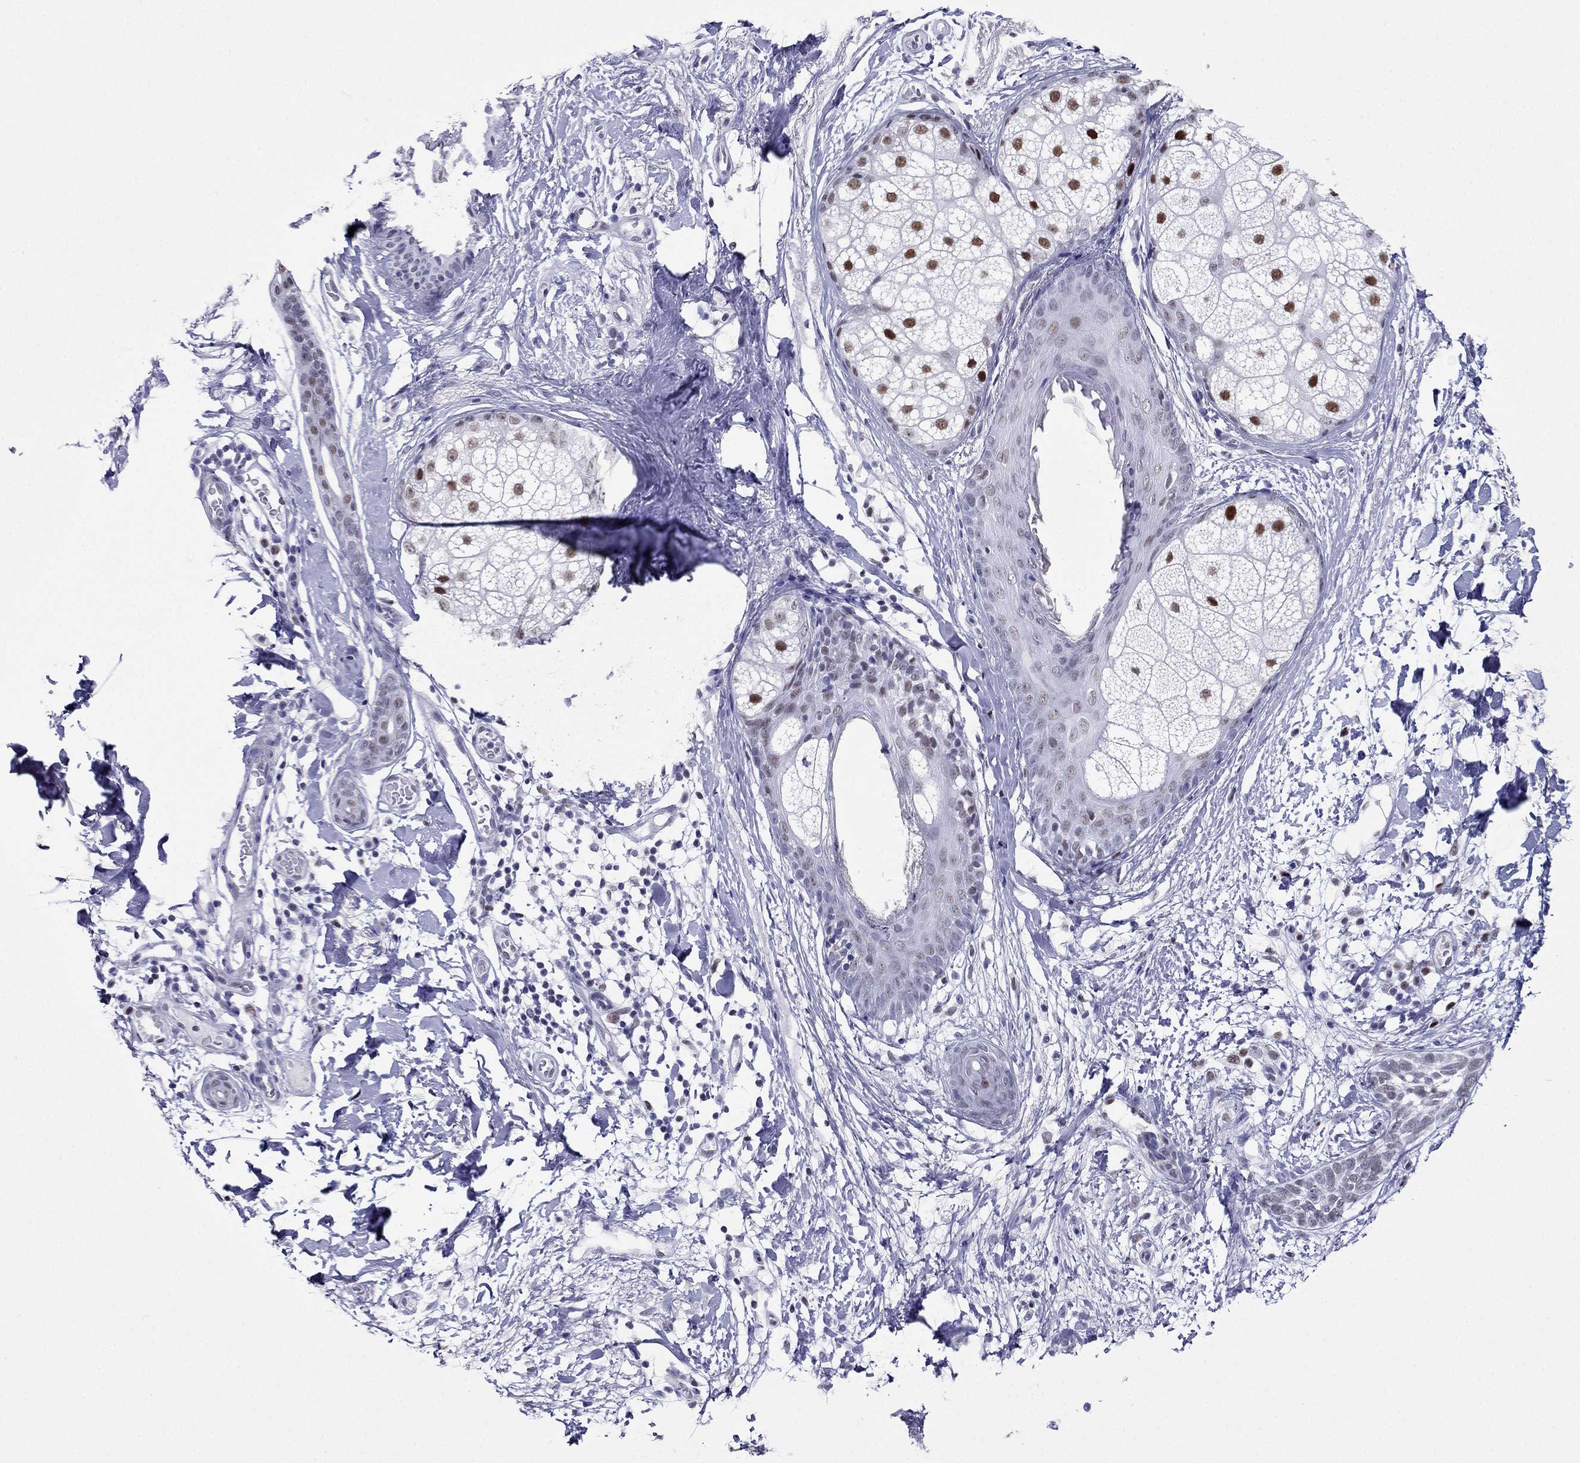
{"staining": {"intensity": "negative", "quantity": "none", "location": "none"}, "tissue": "skin cancer", "cell_type": "Tumor cells", "image_type": "cancer", "snomed": [{"axis": "morphology", "description": "Normal tissue, NOS"}, {"axis": "morphology", "description": "Basal cell carcinoma"}, {"axis": "topography", "description": "Skin"}], "caption": "DAB immunohistochemical staining of human basal cell carcinoma (skin) exhibits no significant staining in tumor cells.", "gene": "PPM1G", "patient": {"sex": "male", "age": 84}}